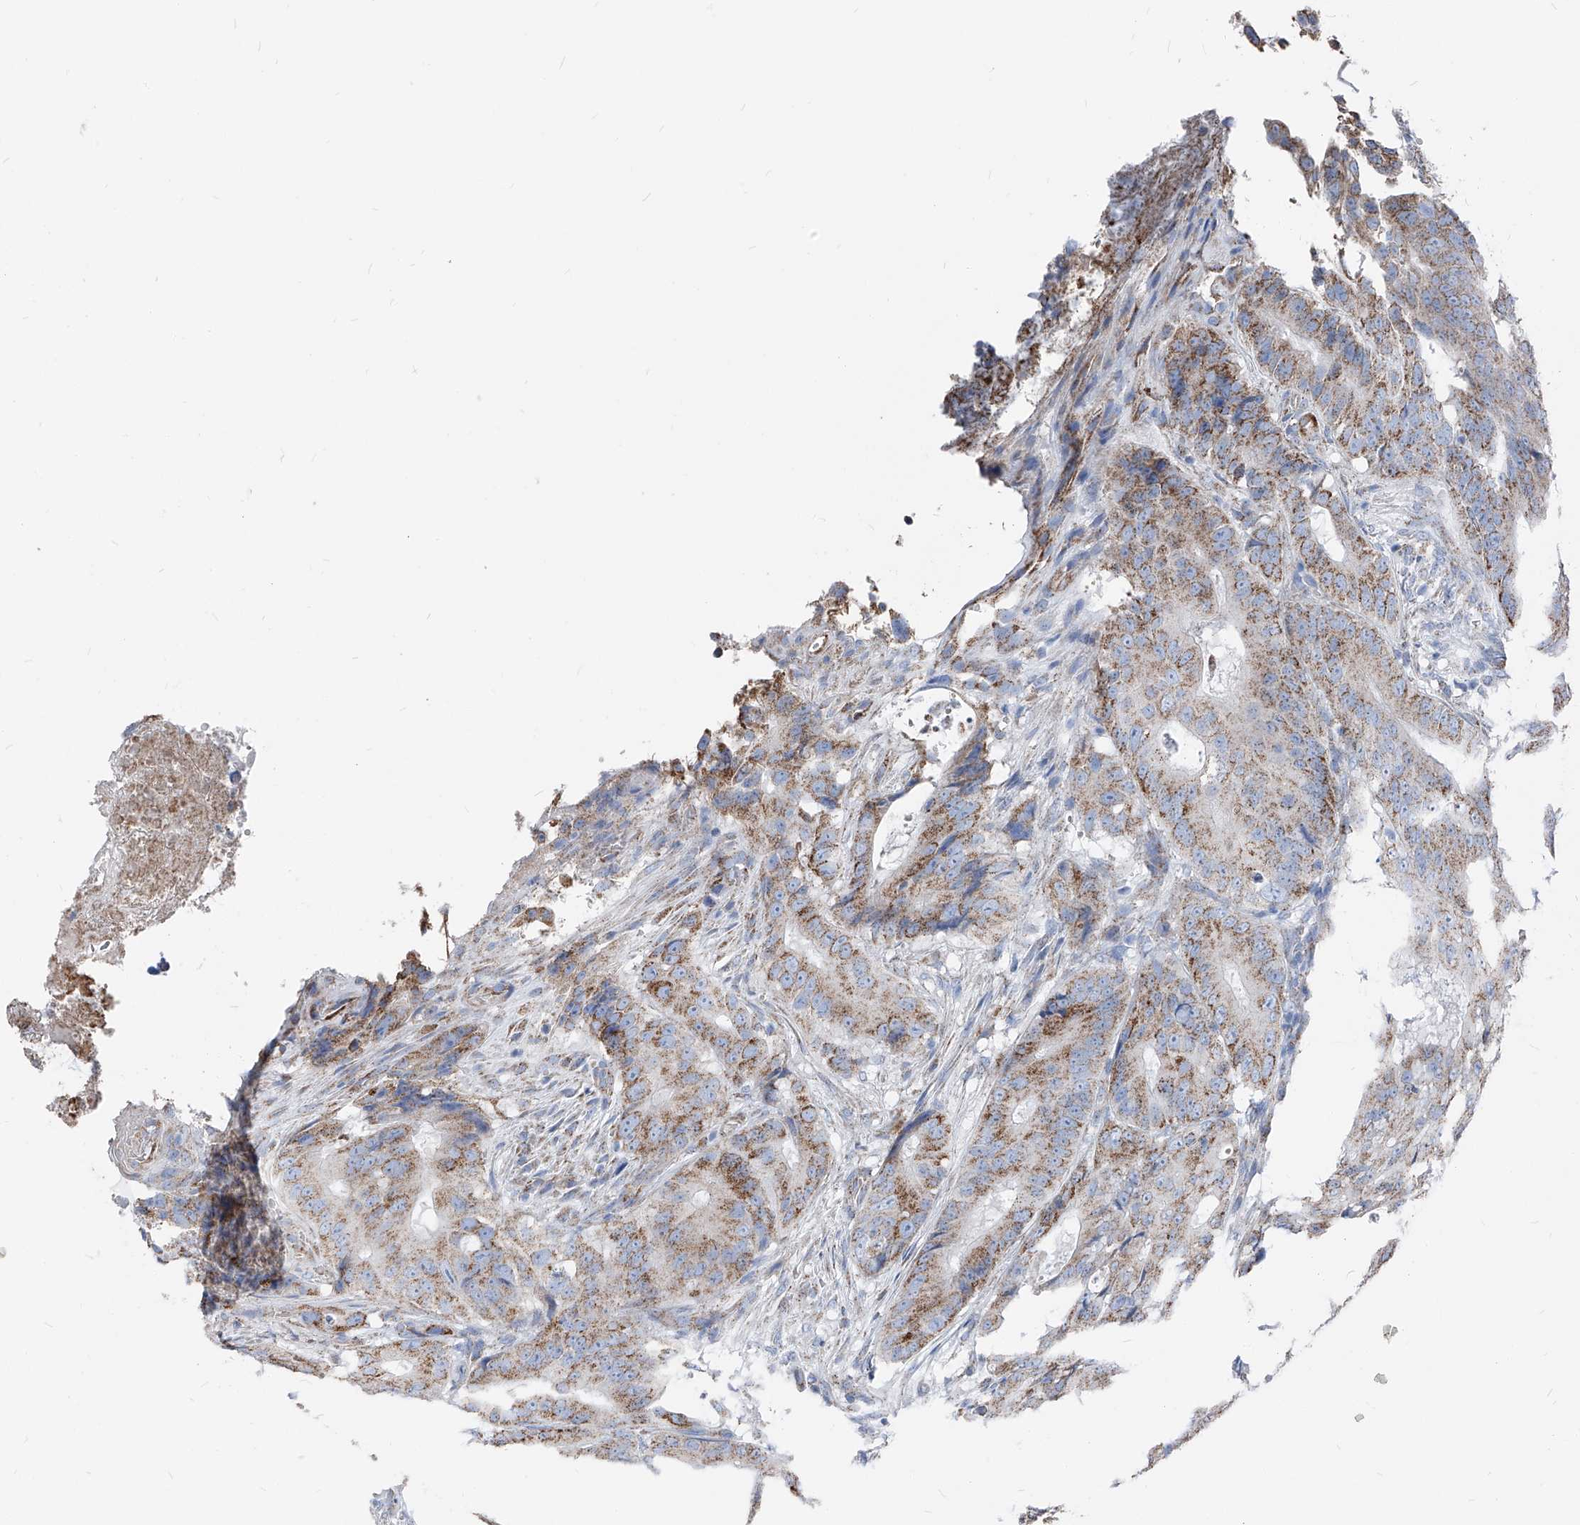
{"staining": {"intensity": "moderate", "quantity": ">75%", "location": "cytoplasmic/membranous"}, "tissue": "colorectal cancer", "cell_type": "Tumor cells", "image_type": "cancer", "snomed": [{"axis": "morphology", "description": "Adenocarcinoma, NOS"}, {"axis": "topography", "description": "Colon"}], "caption": "Immunohistochemistry of human colorectal cancer exhibits medium levels of moderate cytoplasmic/membranous expression in about >75% of tumor cells.", "gene": "AGPS", "patient": {"sex": "male", "age": 83}}